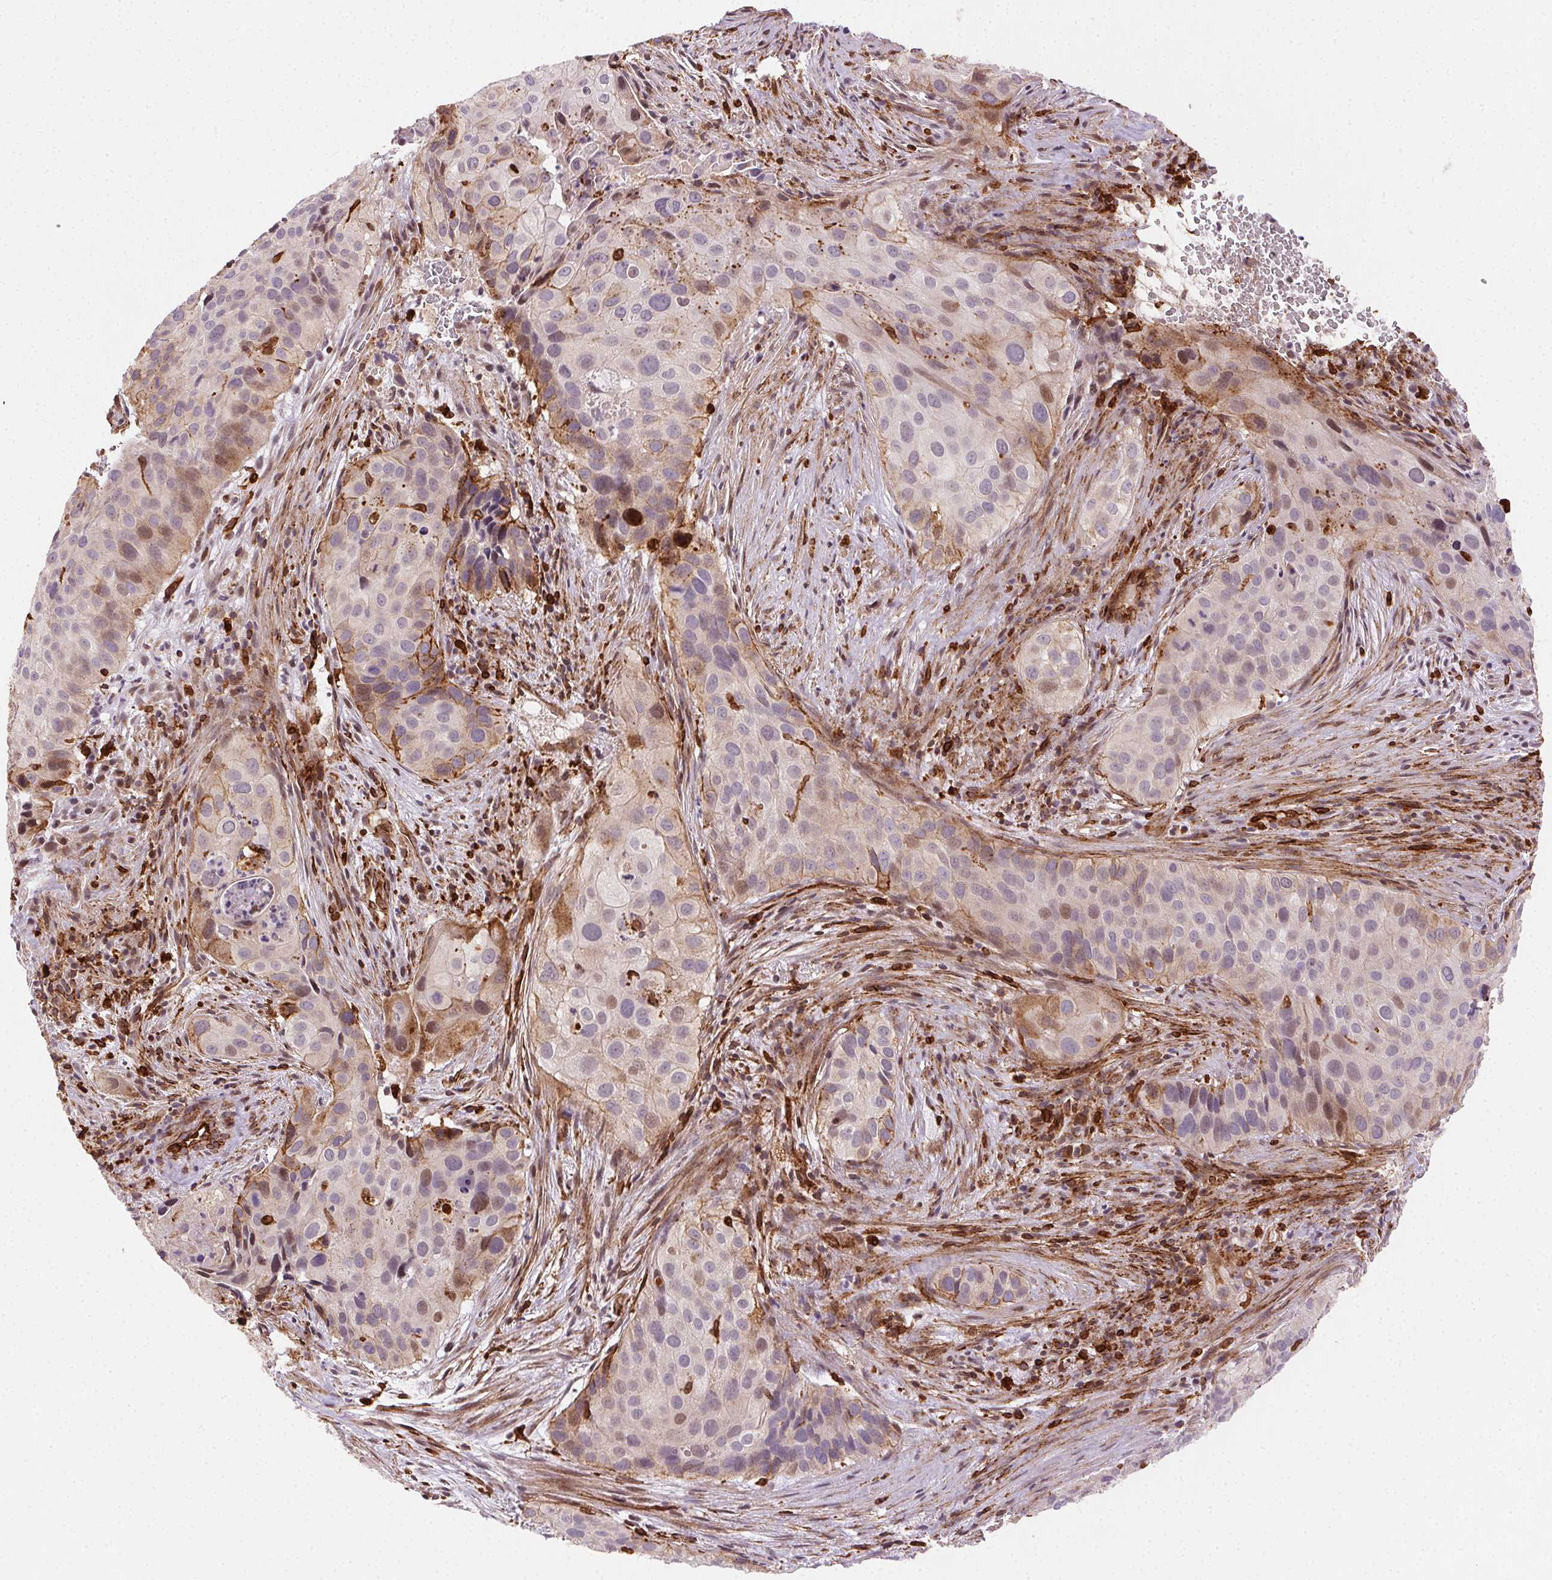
{"staining": {"intensity": "weak", "quantity": "<25%", "location": "cytoplasmic/membranous"}, "tissue": "cervical cancer", "cell_type": "Tumor cells", "image_type": "cancer", "snomed": [{"axis": "morphology", "description": "Squamous cell carcinoma, NOS"}, {"axis": "topography", "description": "Cervix"}], "caption": "Immunohistochemical staining of cervical cancer (squamous cell carcinoma) exhibits no significant staining in tumor cells.", "gene": "RNASET2", "patient": {"sex": "female", "age": 38}}